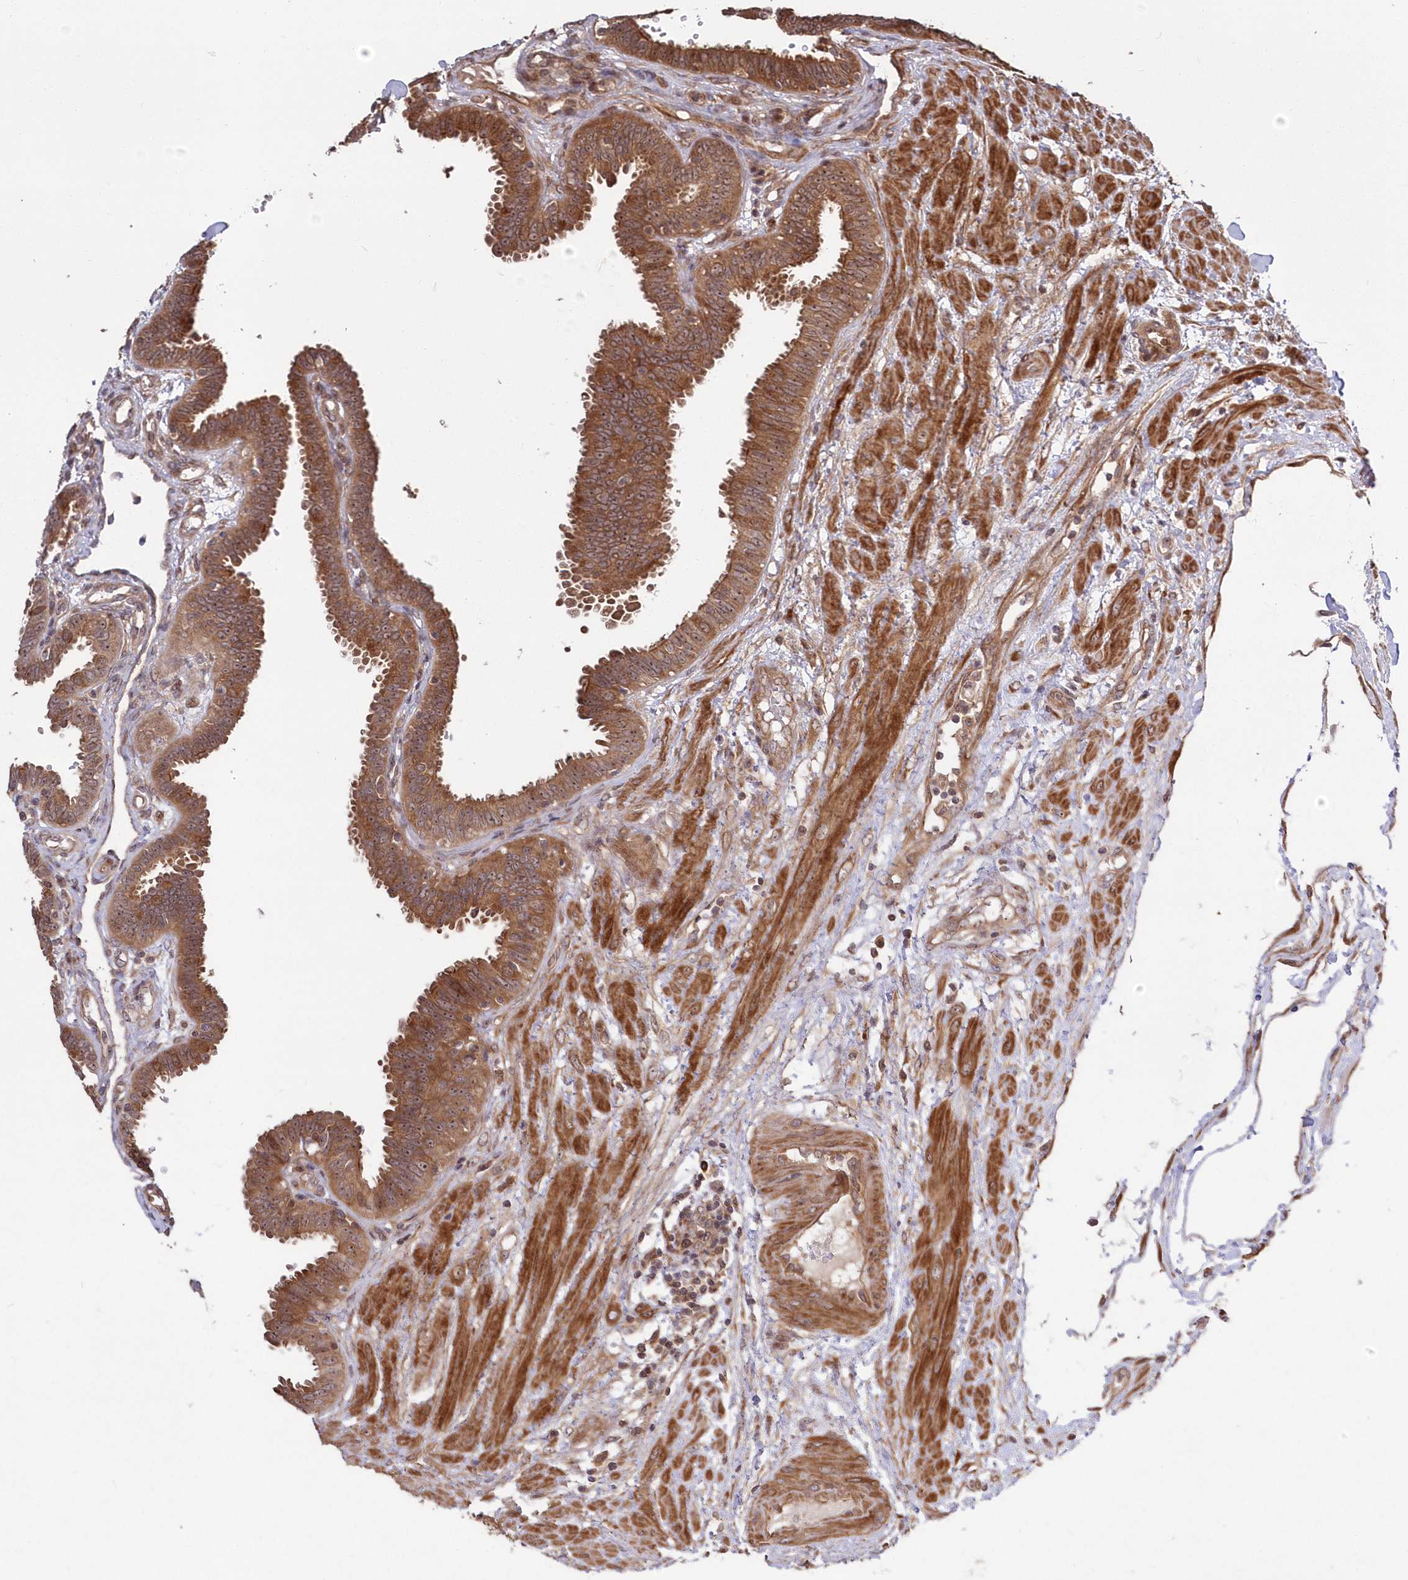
{"staining": {"intensity": "moderate", "quantity": ">75%", "location": "cytoplasmic/membranous,nuclear"}, "tissue": "fallopian tube", "cell_type": "Glandular cells", "image_type": "normal", "snomed": [{"axis": "morphology", "description": "Normal tissue, NOS"}, {"axis": "topography", "description": "Fallopian tube"}], "caption": "A micrograph of human fallopian tube stained for a protein exhibits moderate cytoplasmic/membranous,nuclear brown staining in glandular cells. (Brightfield microscopy of DAB IHC at high magnification).", "gene": "TBCA", "patient": {"sex": "female", "age": 32}}